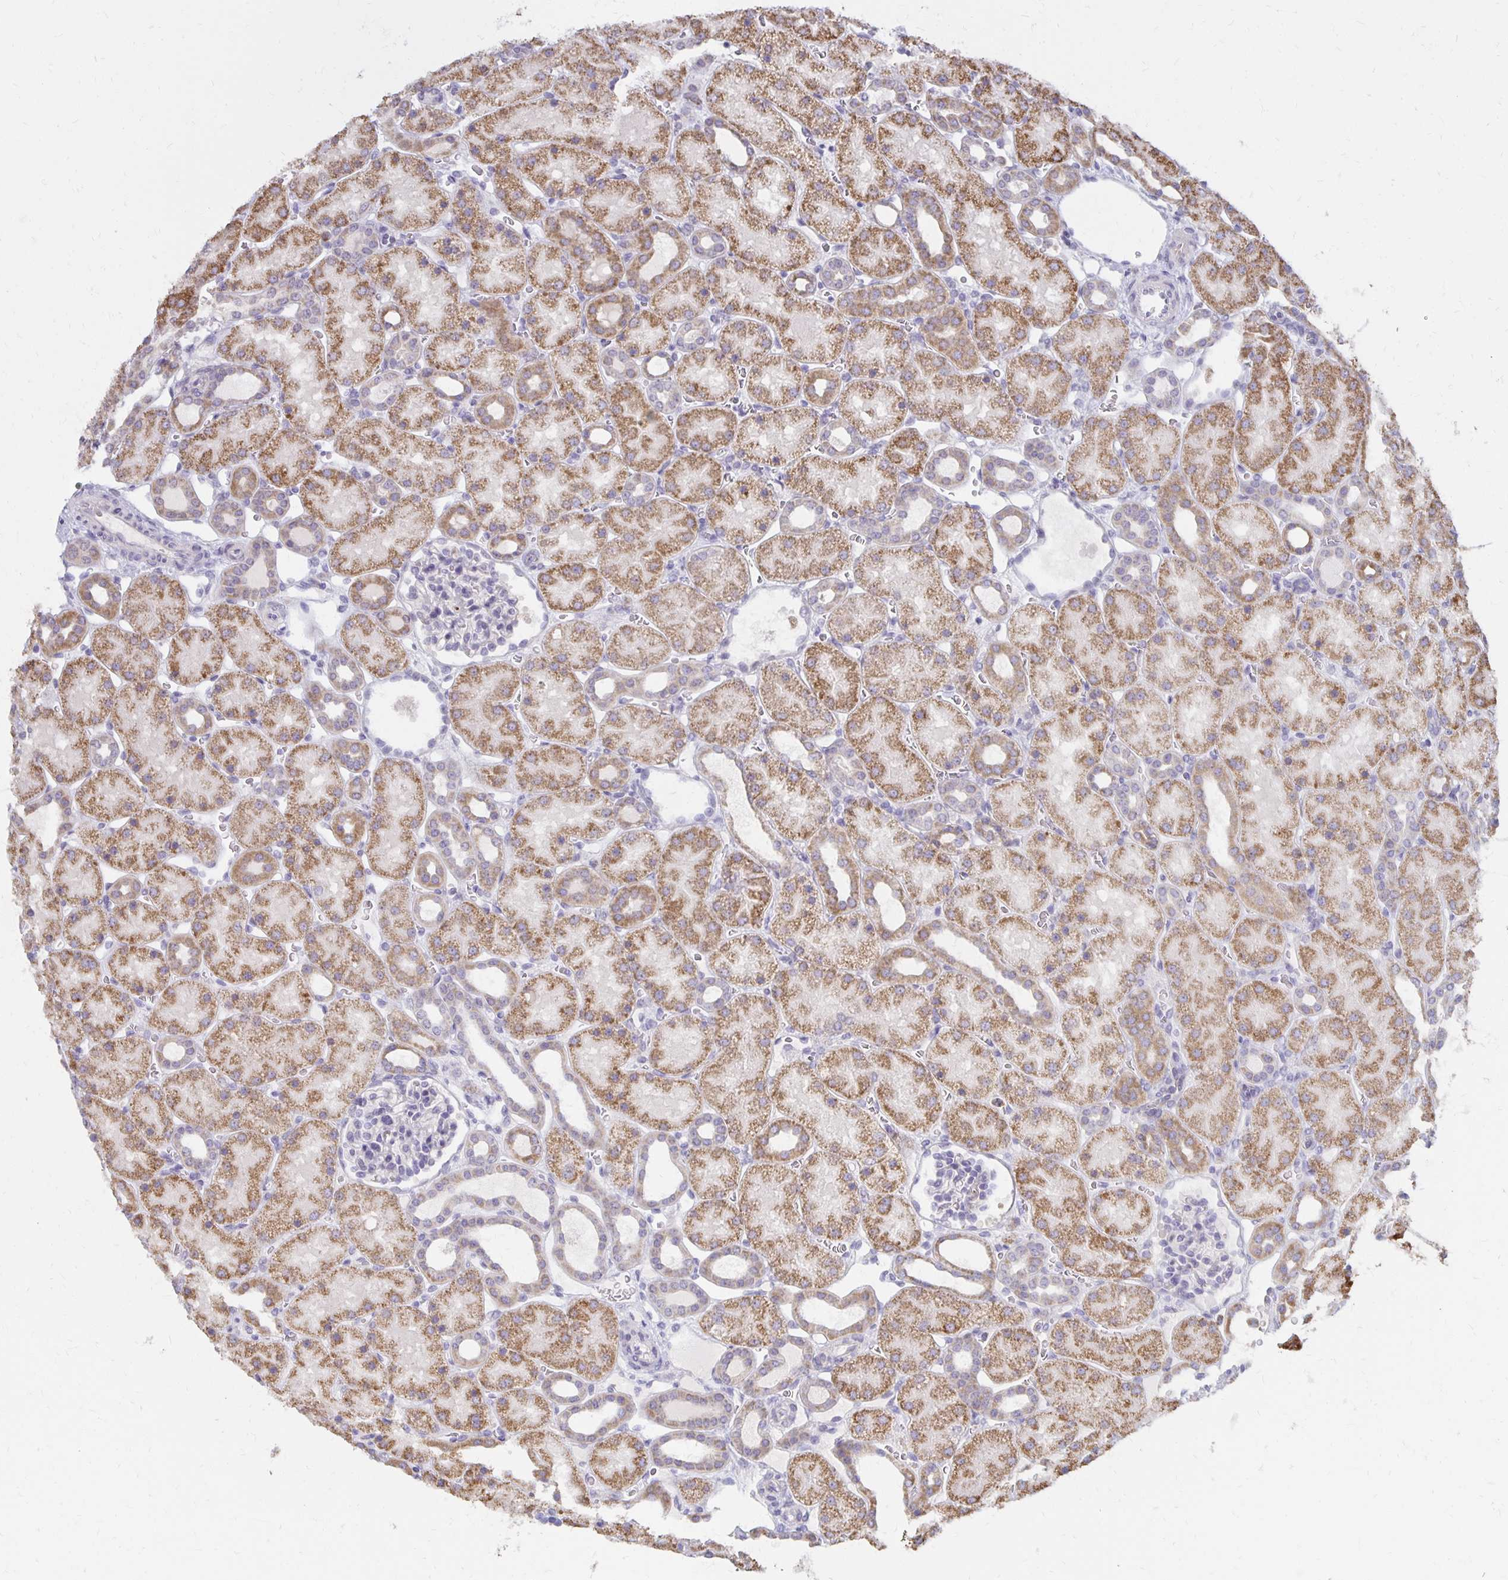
{"staining": {"intensity": "negative", "quantity": "none", "location": "none"}, "tissue": "kidney", "cell_type": "Cells in glomeruli", "image_type": "normal", "snomed": [{"axis": "morphology", "description": "Normal tissue, NOS"}, {"axis": "topography", "description": "Kidney"}], "caption": "Kidney stained for a protein using IHC demonstrates no staining cells in glomeruli.", "gene": "IER3", "patient": {"sex": "male", "age": 2}}